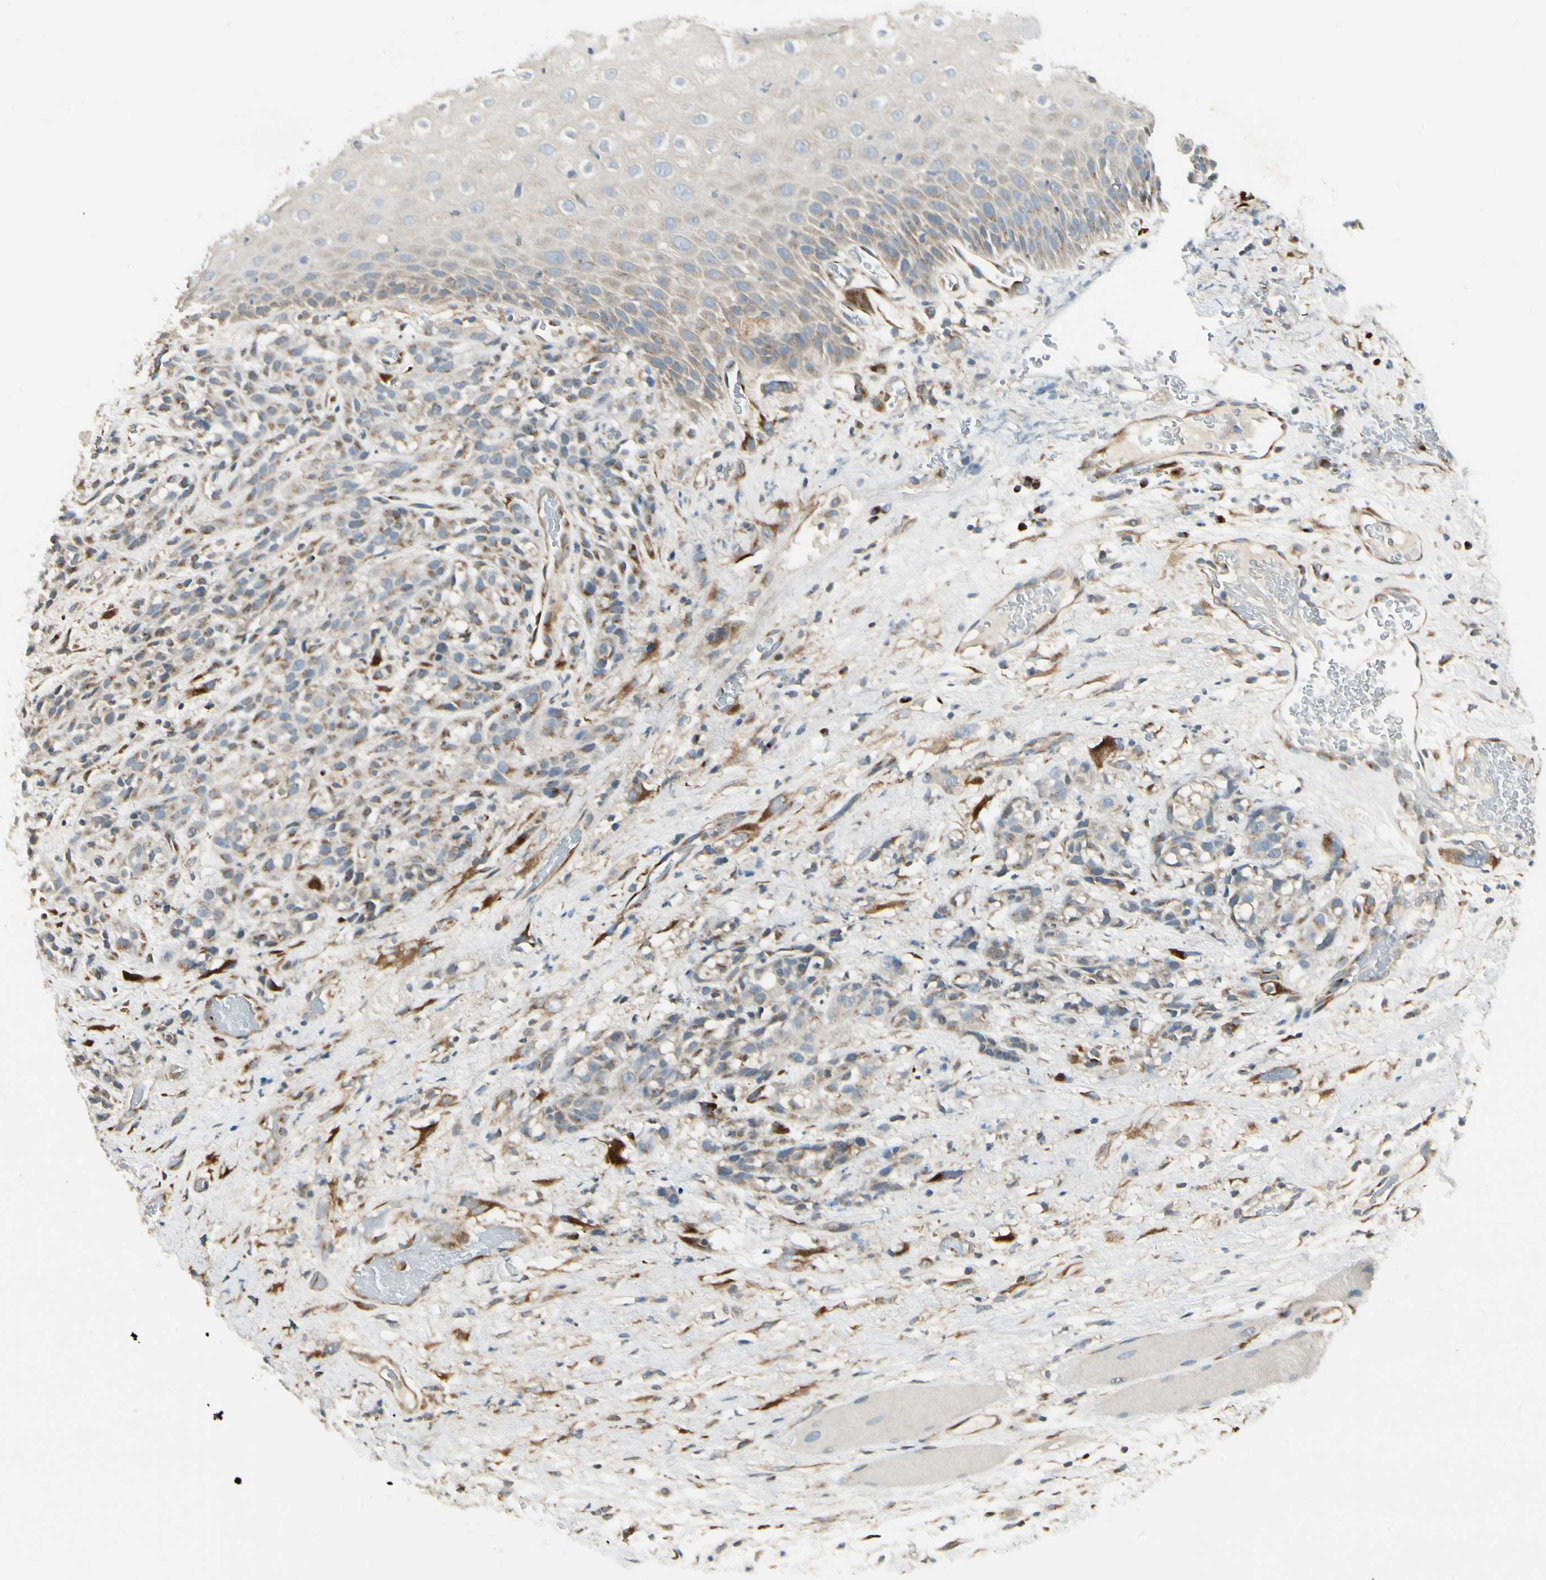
{"staining": {"intensity": "weak", "quantity": ">75%", "location": "cytoplasmic/membranous"}, "tissue": "head and neck cancer", "cell_type": "Tumor cells", "image_type": "cancer", "snomed": [{"axis": "morphology", "description": "Normal tissue, NOS"}, {"axis": "morphology", "description": "Squamous cell carcinoma, NOS"}, {"axis": "topography", "description": "Cartilage tissue"}, {"axis": "topography", "description": "Head-Neck"}], "caption": "Brown immunohistochemical staining in human squamous cell carcinoma (head and neck) exhibits weak cytoplasmic/membranous staining in approximately >75% of tumor cells. (Stains: DAB in brown, nuclei in blue, Microscopy: brightfield microscopy at high magnification).", "gene": "MANSC1", "patient": {"sex": "male", "age": 62}}